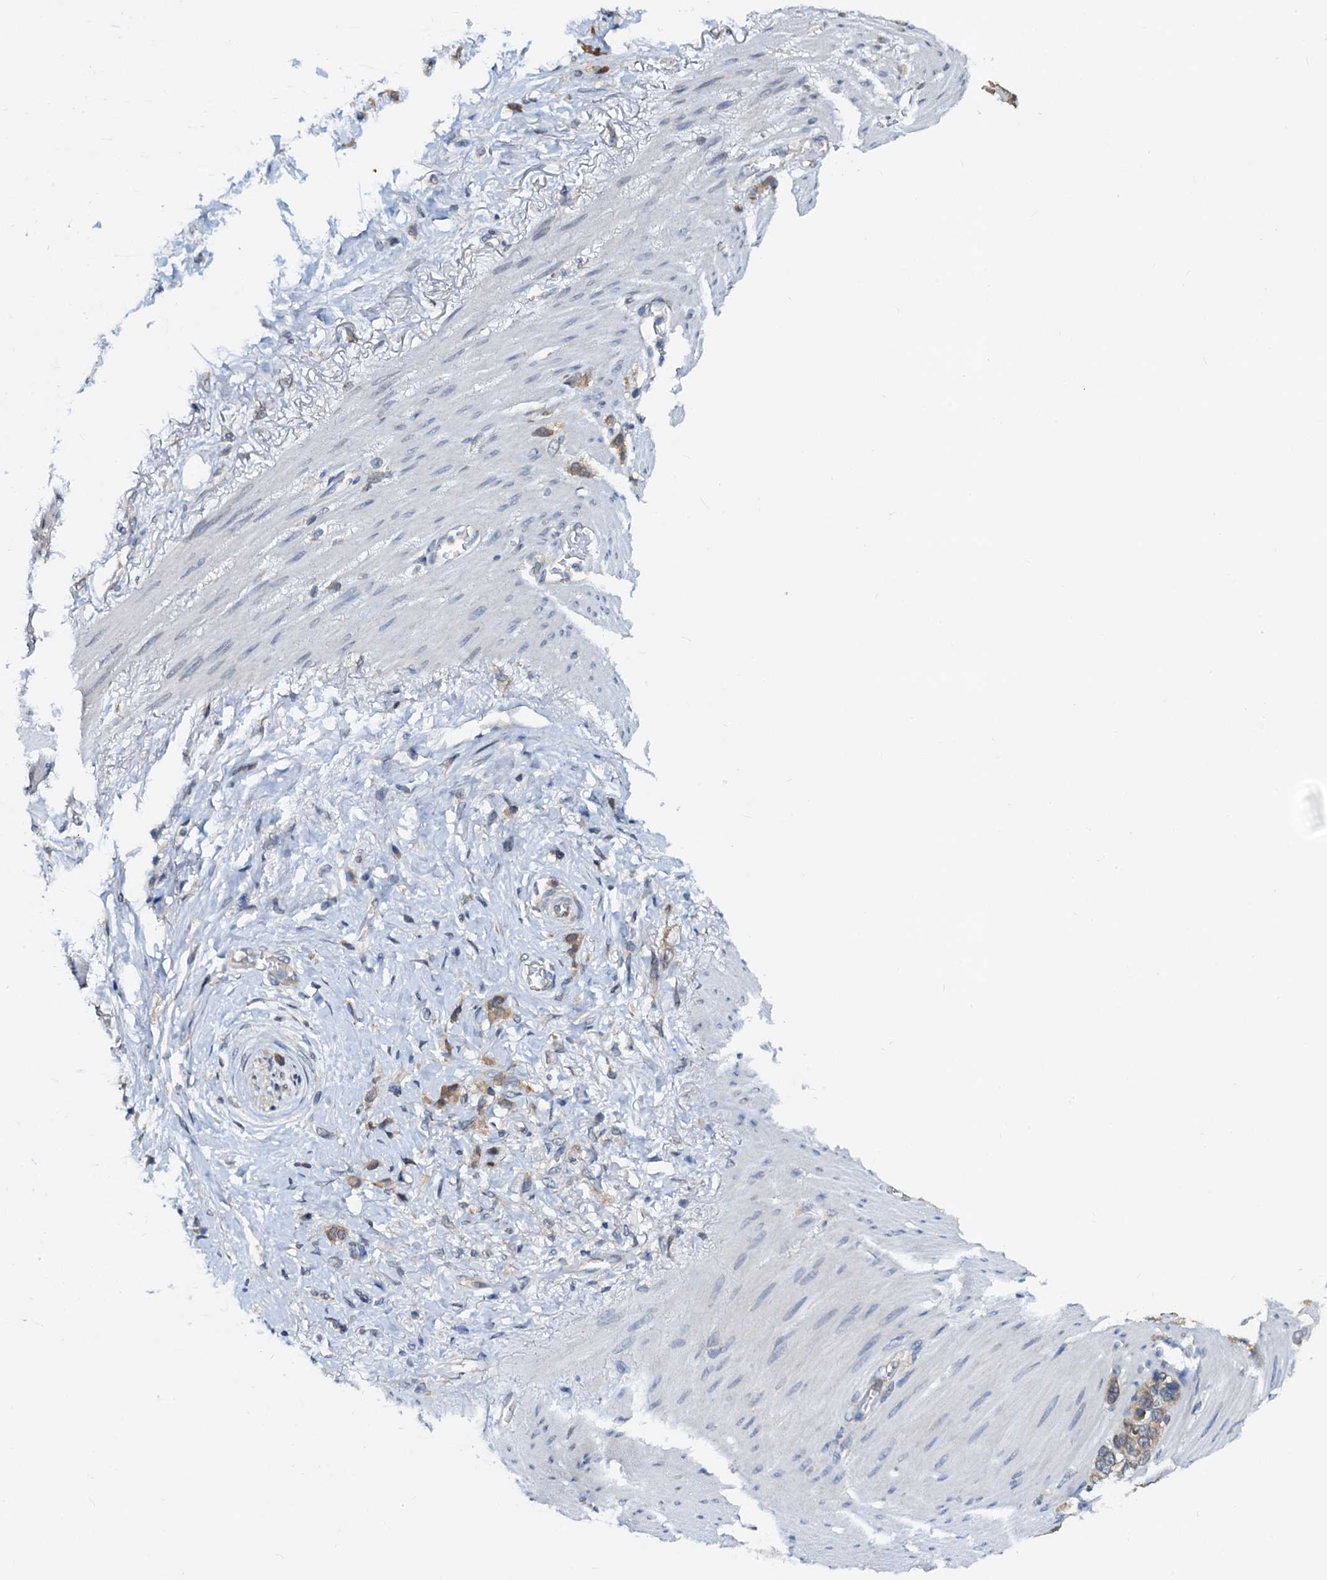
{"staining": {"intensity": "weak", "quantity": ">75%", "location": "cytoplasmic/membranous"}, "tissue": "stomach cancer", "cell_type": "Tumor cells", "image_type": "cancer", "snomed": [{"axis": "morphology", "description": "Adenocarcinoma, NOS"}, {"axis": "morphology", "description": "Adenocarcinoma, High grade"}, {"axis": "topography", "description": "Stomach, upper"}, {"axis": "topography", "description": "Stomach, lower"}], "caption": "Immunohistochemical staining of human stomach cancer (adenocarcinoma (high-grade)) exhibits weak cytoplasmic/membranous protein staining in approximately >75% of tumor cells.", "gene": "PTGES3", "patient": {"sex": "female", "age": 65}}